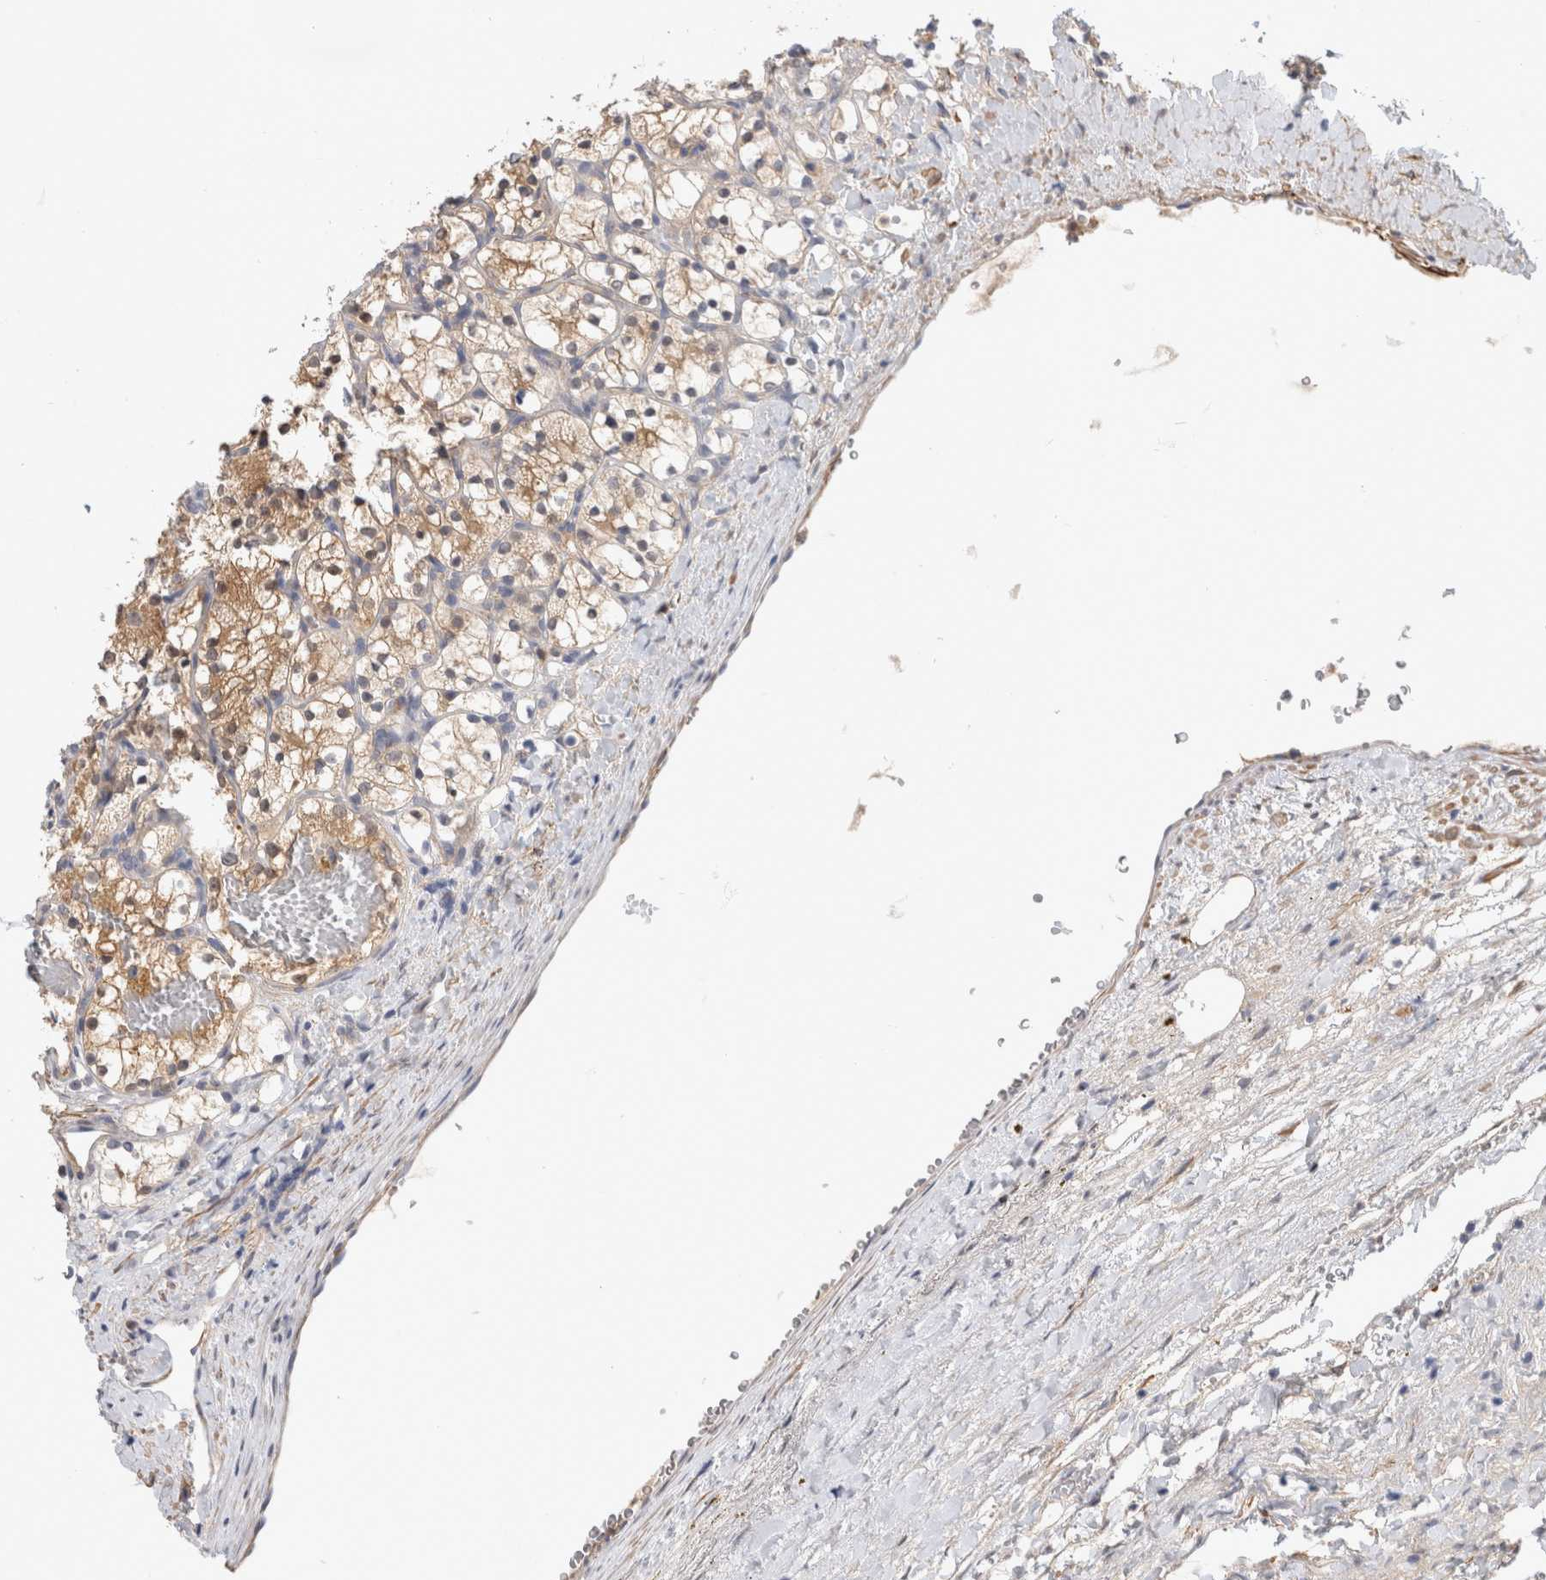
{"staining": {"intensity": "moderate", "quantity": "<25%", "location": "cytoplasmic/membranous"}, "tissue": "renal cancer", "cell_type": "Tumor cells", "image_type": "cancer", "snomed": [{"axis": "morphology", "description": "Adenocarcinoma, NOS"}, {"axis": "topography", "description": "Kidney"}], "caption": "Protein expression by immunohistochemistry demonstrates moderate cytoplasmic/membranous positivity in approximately <25% of tumor cells in renal cancer (adenocarcinoma).", "gene": "PGM1", "patient": {"sex": "female", "age": 69}}